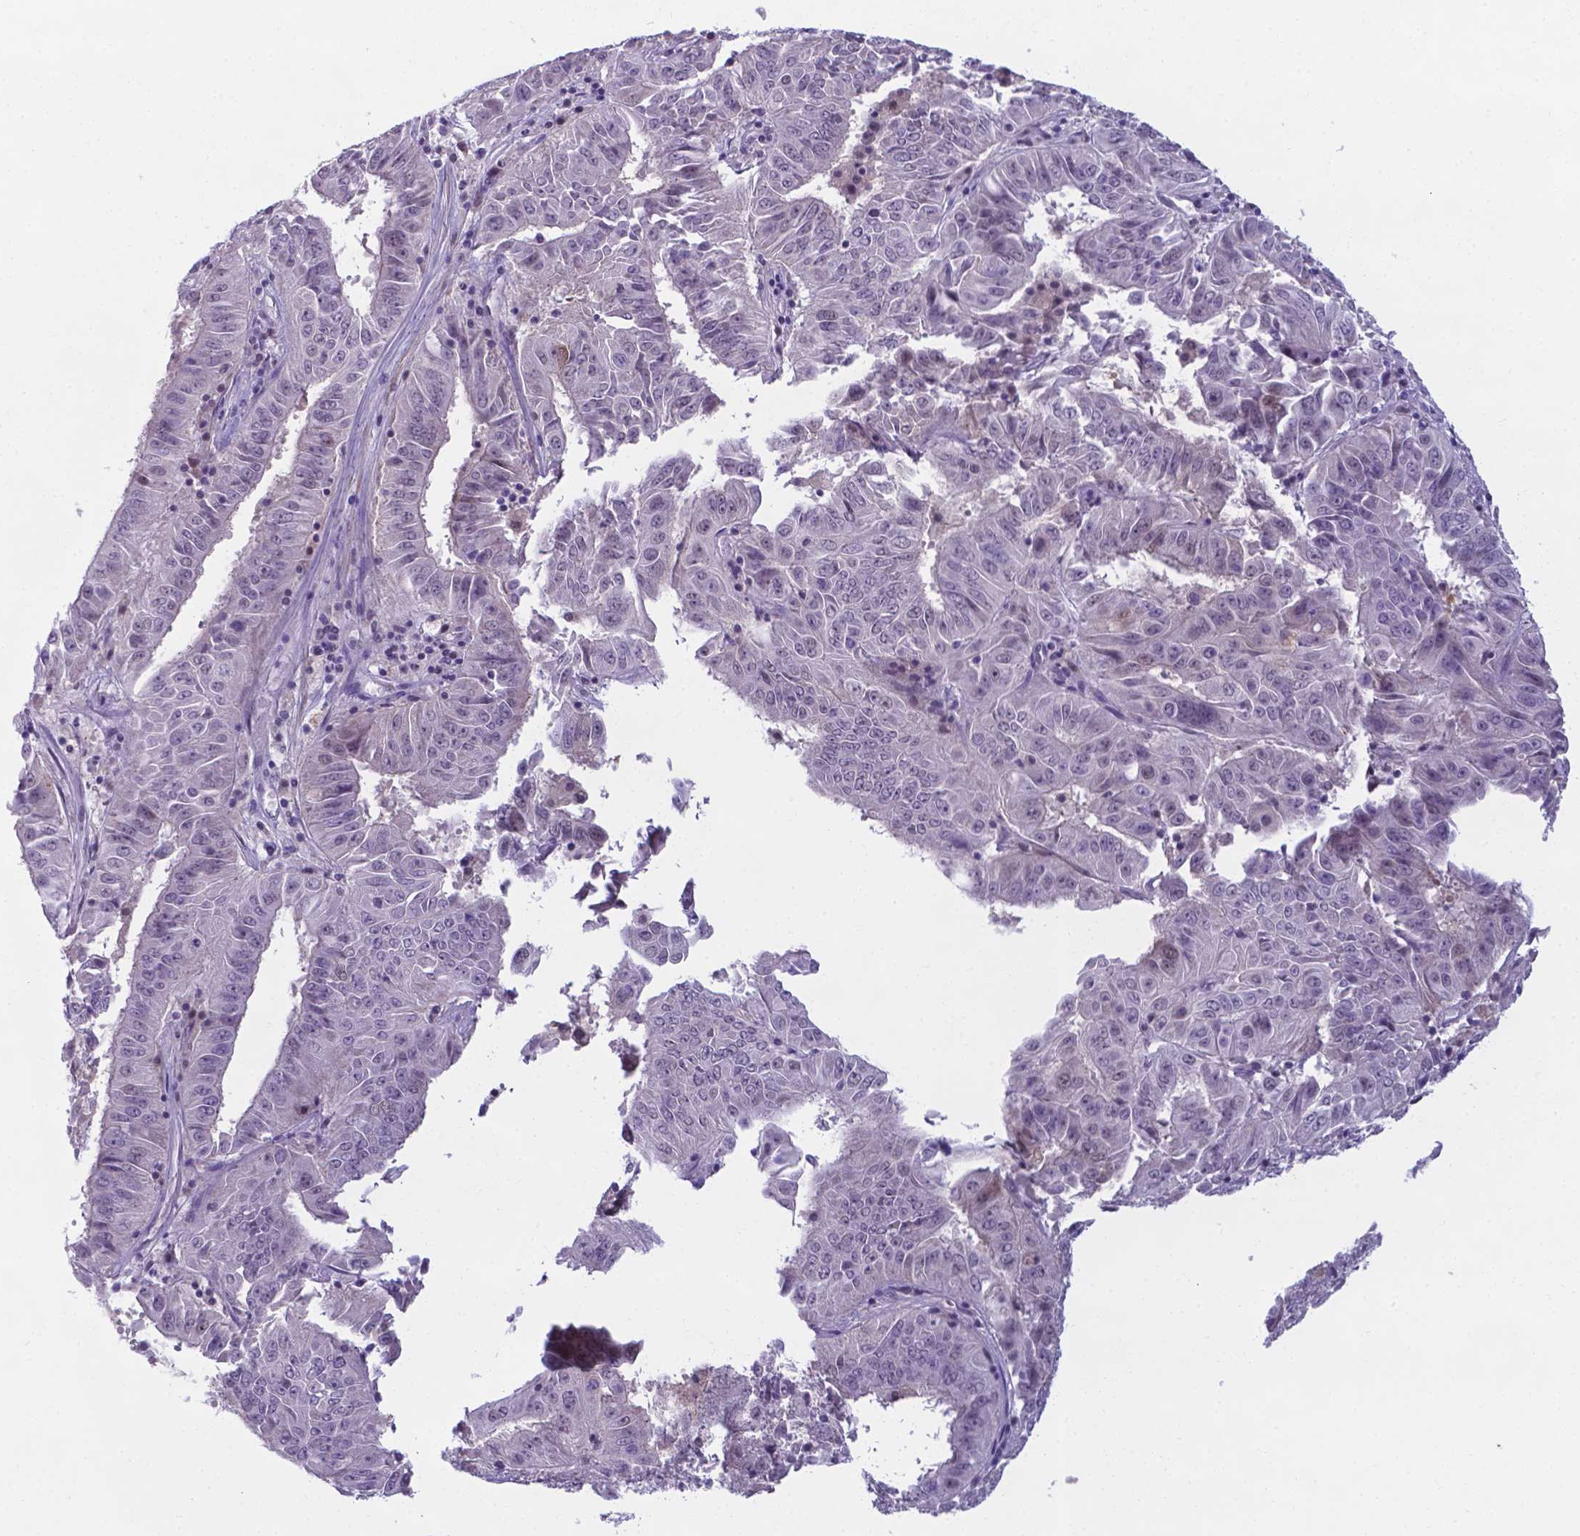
{"staining": {"intensity": "negative", "quantity": "none", "location": "none"}, "tissue": "pancreatic cancer", "cell_type": "Tumor cells", "image_type": "cancer", "snomed": [{"axis": "morphology", "description": "Adenocarcinoma, NOS"}, {"axis": "topography", "description": "Pancreas"}], "caption": "Immunohistochemistry of human pancreatic adenocarcinoma reveals no positivity in tumor cells. (DAB (3,3'-diaminobenzidine) IHC, high magnification).", "gene": "AP5B1", "patient": {"sex": "male", "age": 63}}